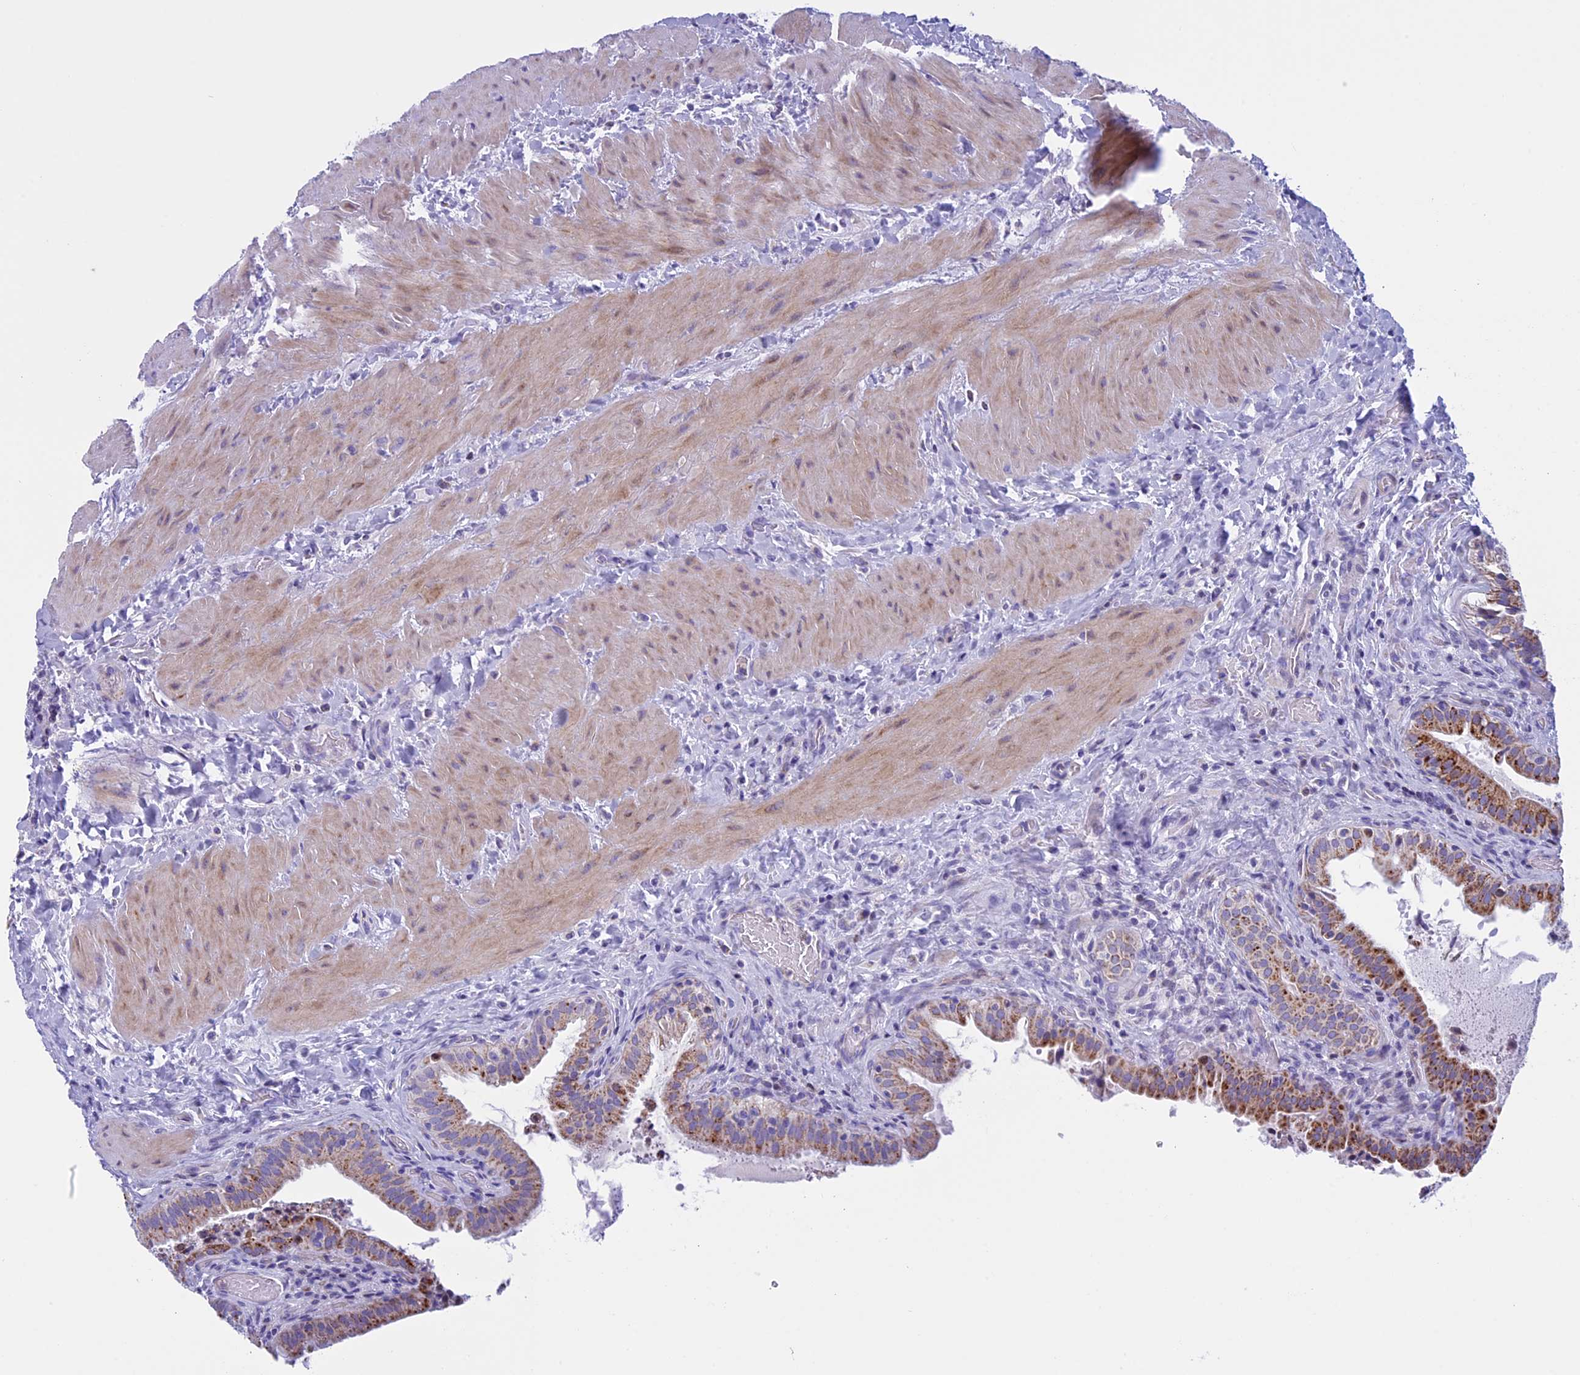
{"staining": {"intensity": "strong", "quantity": ">75%", "location": "cytoplasmic/membranous"}, "tissue": "gallbladder", "cell_type": "Glandular cells", "image_type": "normal", "snomed": [{"axis": "morphology", "description": "Normal tissue, NOS"}, {"axis": "topography", "description": "Gallbladder"}], "caption": "Immunohistochemistry histopathology image of normal human gallbladder stained for a protein (brown), which demonstrates high levels of strong cytoplasmic/membranous expression in about >75% of glandular cells.", "gene": "ZNF563", "patient": {"sex": "male", "age": 24}}